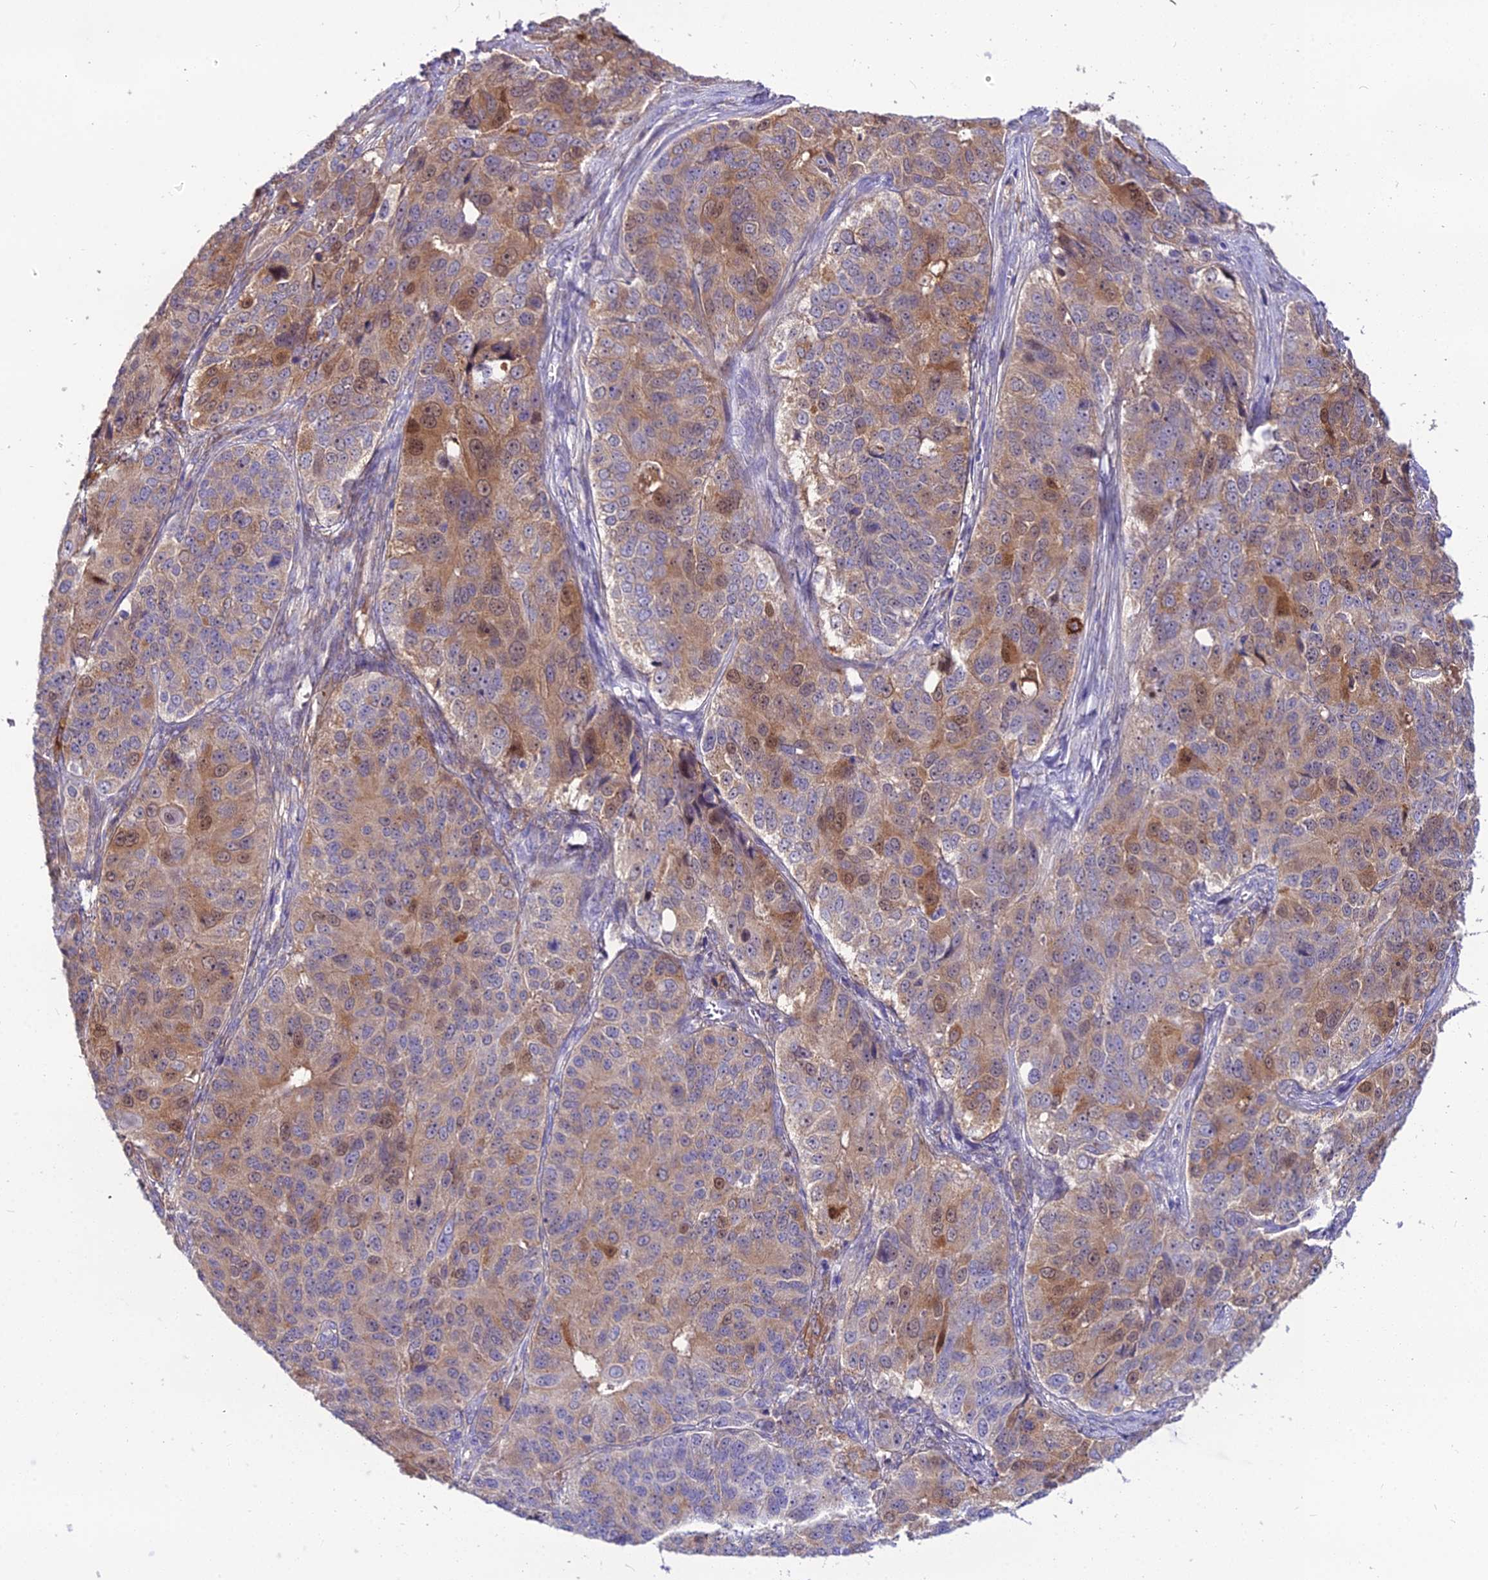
{"staining": {"intensity": "moderate", "quantity": "25%-75%", "location": "cytoplasmic/membranous,nuclear"}, "tissue": "ovarian cancer", "cell_type": "Tumor cells", "image_type": "cancer", "snomed": [{"axis": "morphology", "description": "Carcinoma, endometroid"}, {"axis": "topography", "description": "Ovary"}], "caption": "High-magnification brightfield microscopy of ovarian endometroid carcinoma stained with DAB (3,3'-diaminobenzidine) (brown) and counterstained with hematoxylin (blue). tumor cells exhibit moderate cytoplasmic/membranous and nuclear positivity is present in about25%-75% of cells.", "gene": "MB21D2", "patient": {"sex": "female", "age": 51}}